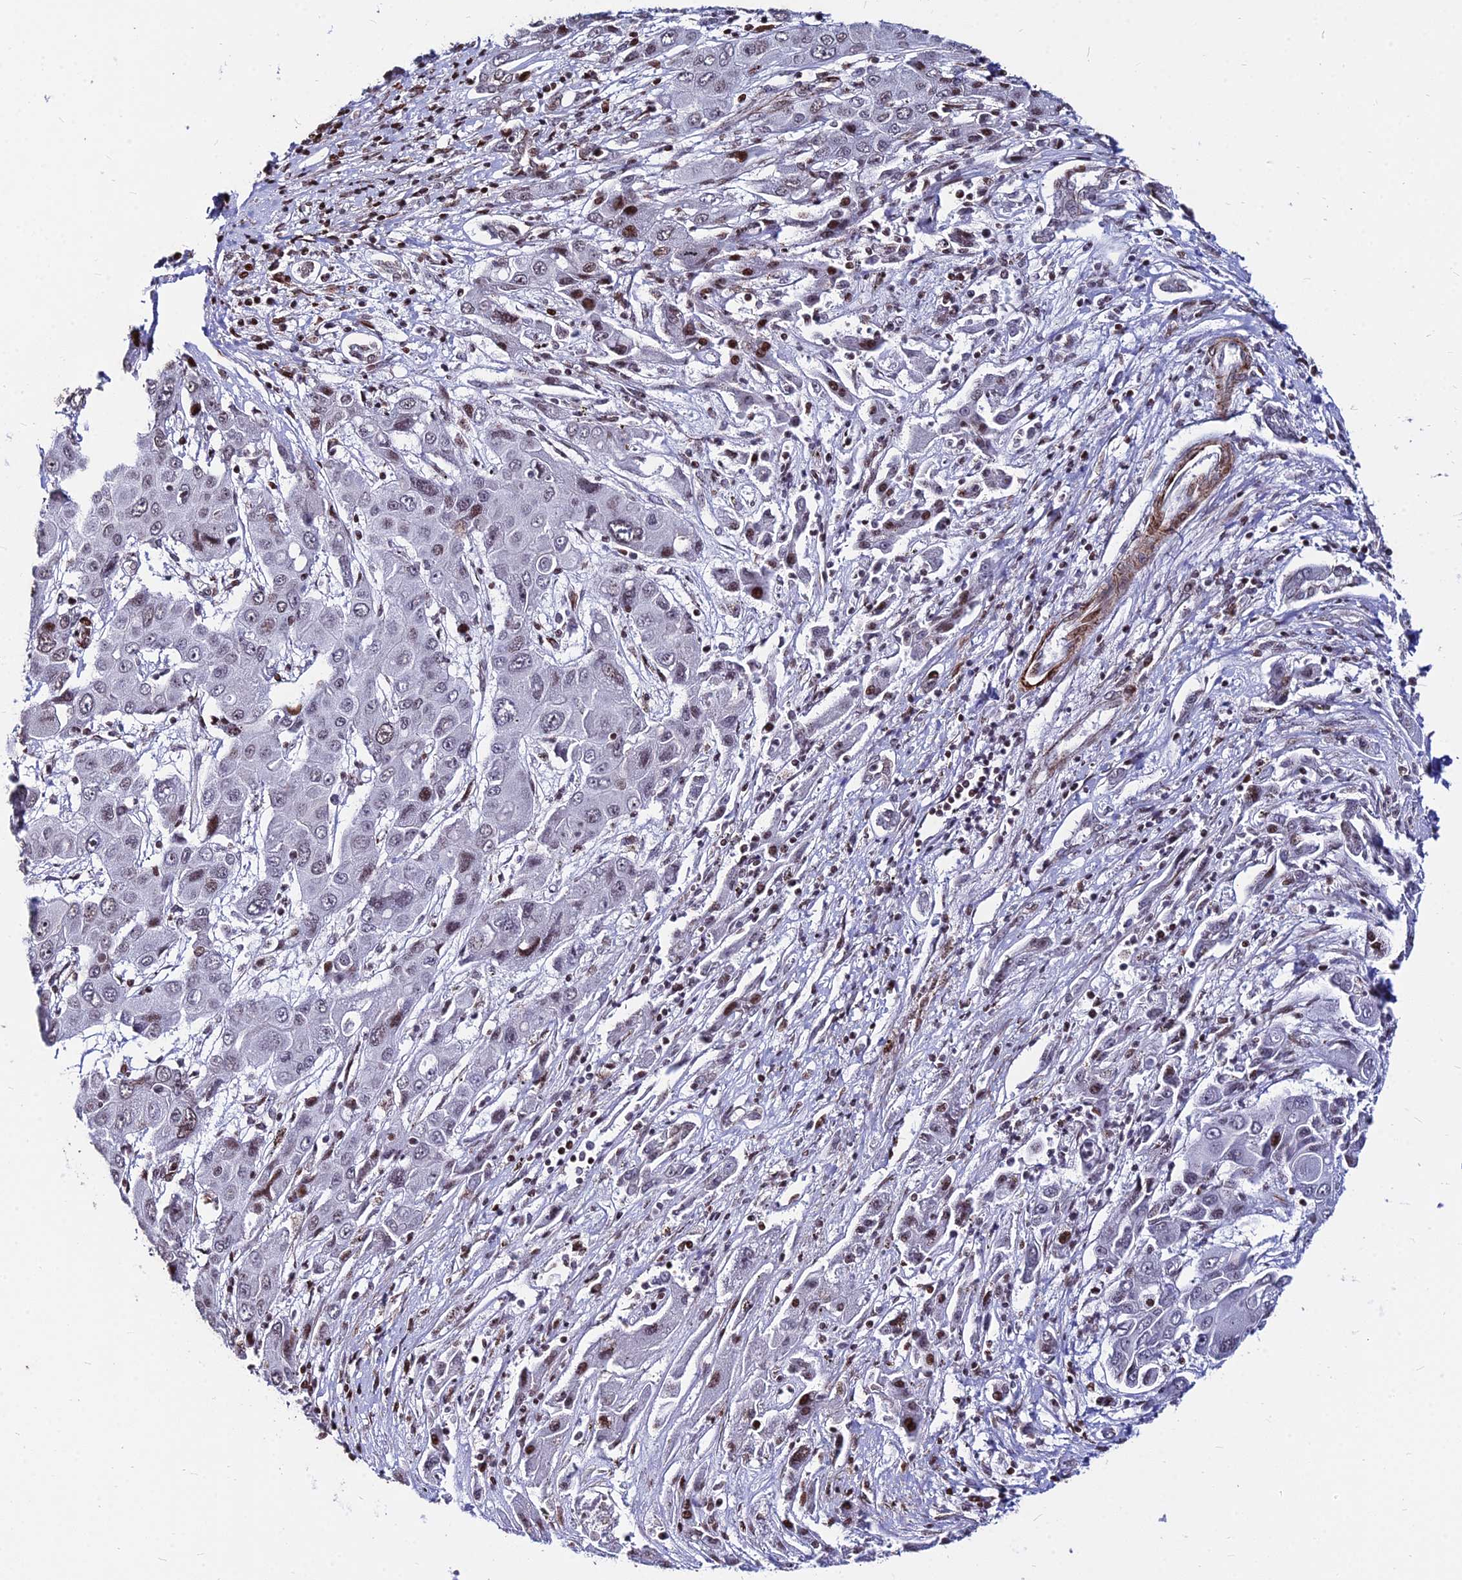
{"staining": {"intensity": "moderate", "quantity": "<25%", "location": "nuclear"}, "tissue": "liver cancer", "cell_type": "Tumor cells", "image_type": "cancer", "snomed": [{"axis": "morphology", "description": "Cholangiocarcinoma"}, {"axis": "topography", "description": "Liver"}], "caption": "There is low levels of moderate nuclear staining in tumor cells of liver cancer, as demonstrated by immunohistochemical staining (brown color).", "gene": "NYAP2", "patient": {"sex": "male", "age": 67}}